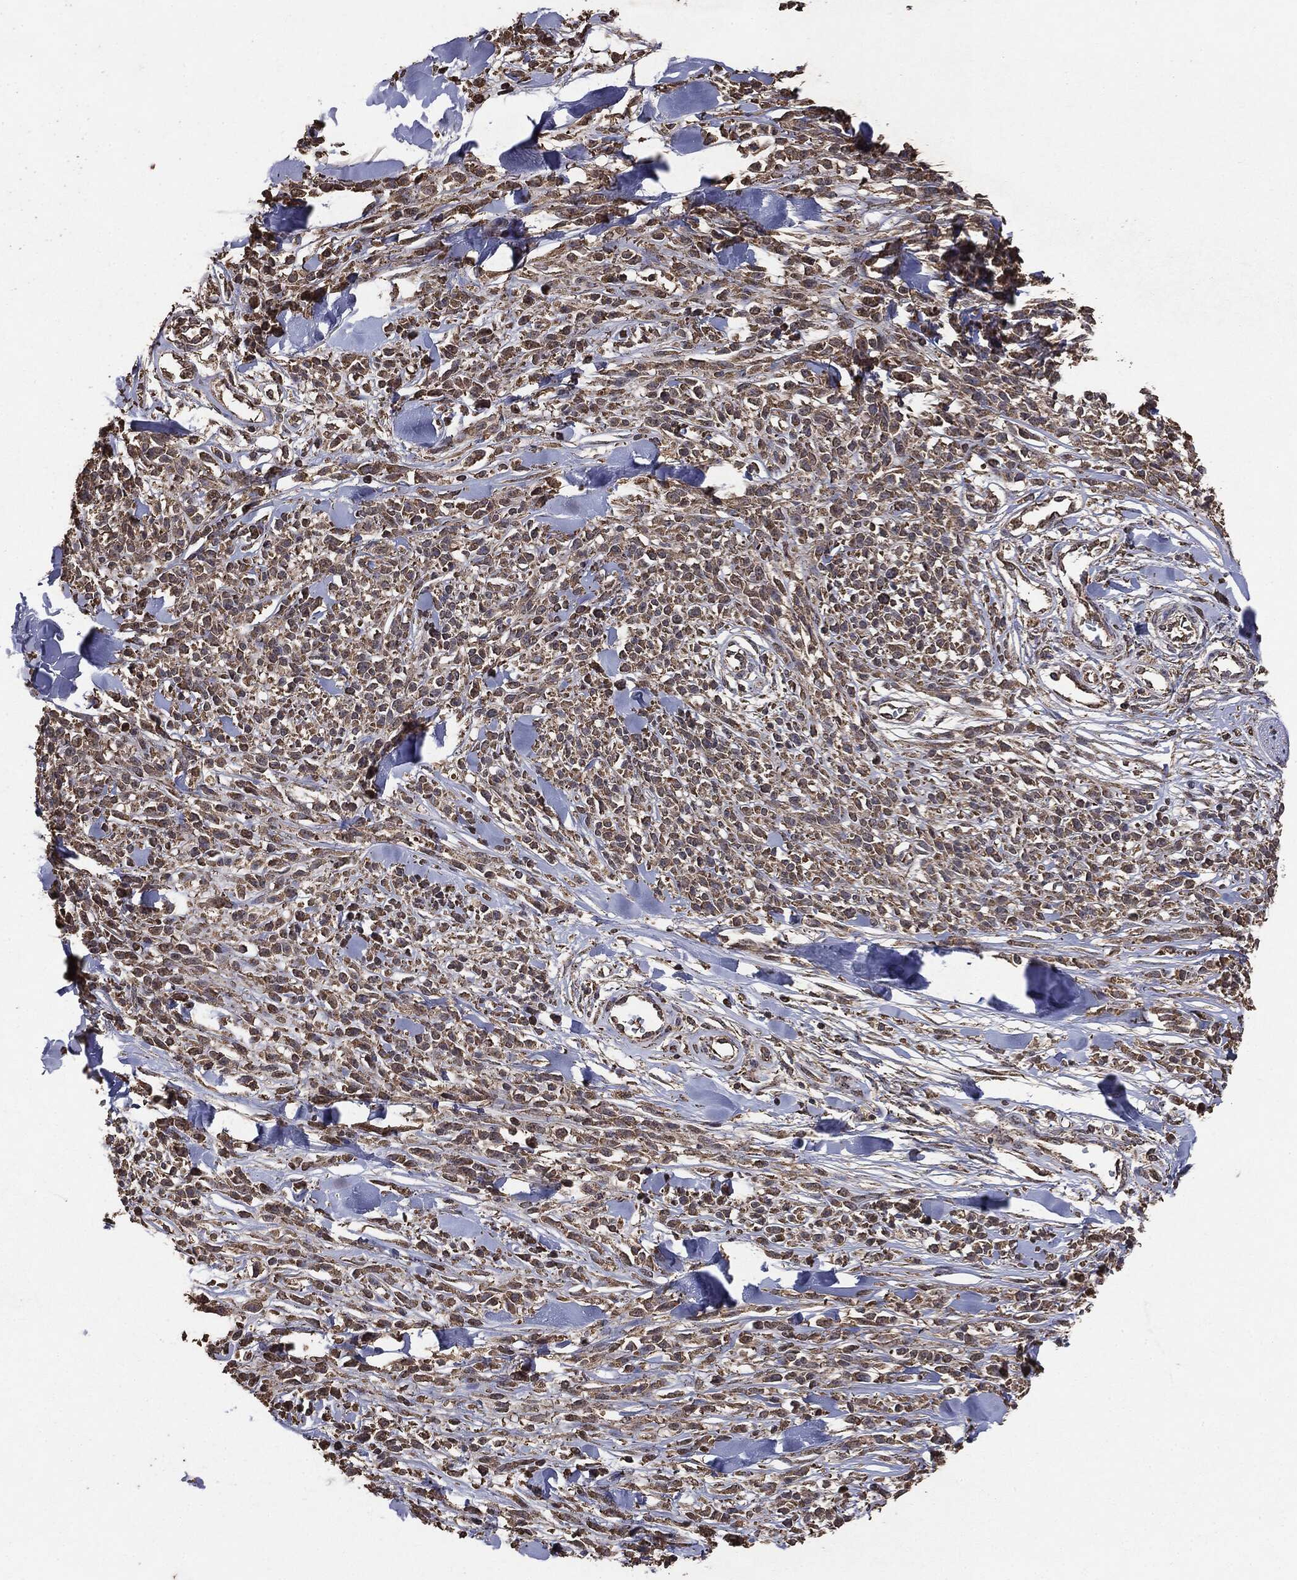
{"staining": {"intensity": "moderate", "quantity": ">75%", "location": "cytoplasmic/membranous"}, "tissue": "melanoma", "cell_type": "Tumor cells", "image_type": "cancer", "snomed": [{"axis": "morphology", "description": "Malignant melanoma, NOS"}, {"axis": "topography", "description": "Skin"}, {"axis": "topography", "description": "Skin of trunk"}], "caption": "The photomicrograph displays immunohistochemical staining of malignant melanoma. There is moderate cytoplasmic/membranous positivity is seen in approximately >75% of tumor cells. The staining was performed using DAB (3,3'-diaminobenzidine) to visualize the protein expression in brown, while the nuclei were stained in blue with hematoxylin (Magnification: 20x).", "gene": "MTOR", "patient": {"sex": "male", "age": 74}}